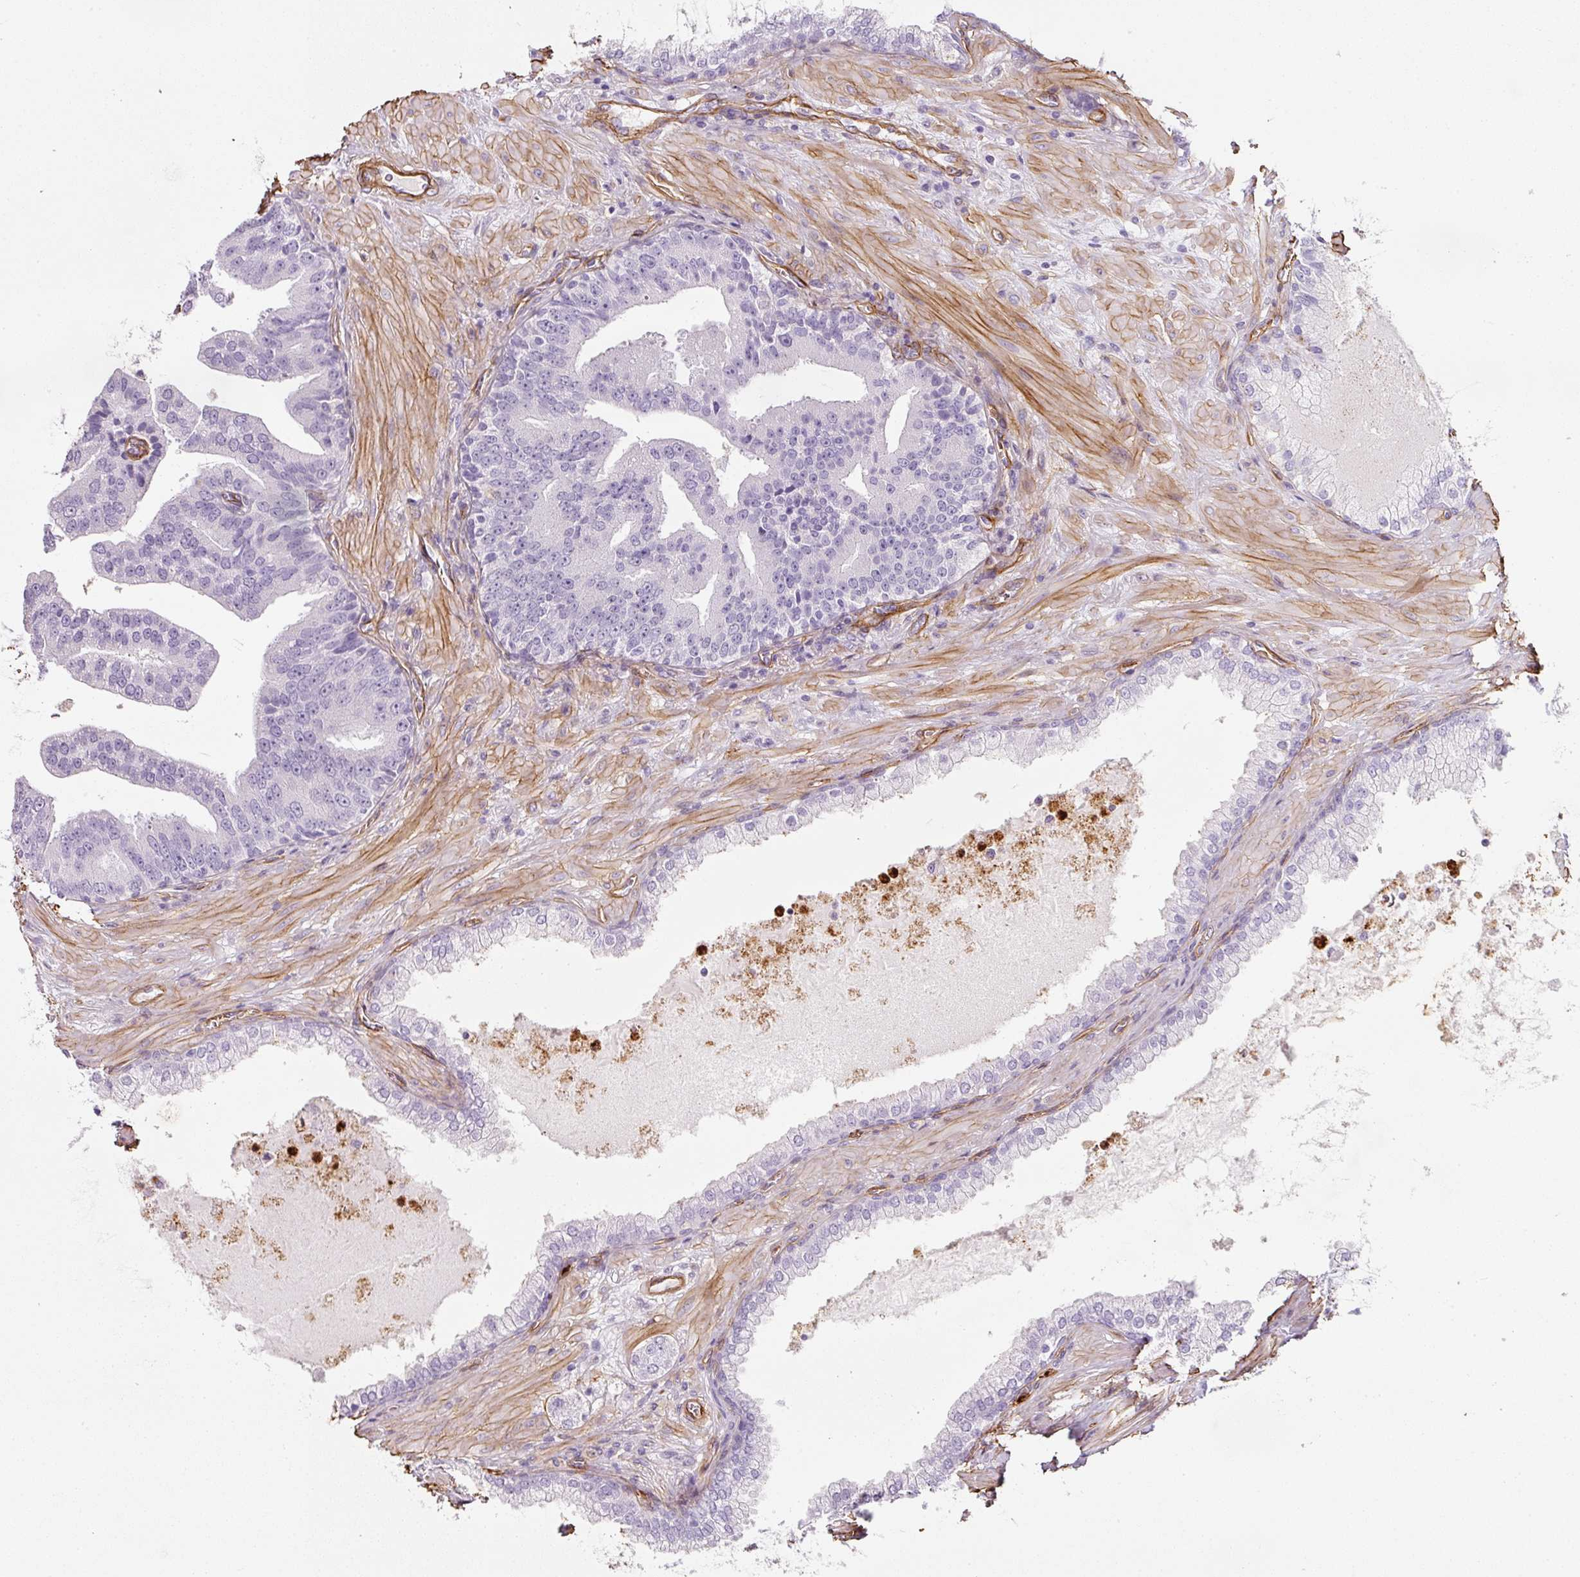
{"staining": {"intensity": "negative", "quantity": "none", "location": "none"}, "tissue": "prostate cancer", "cell_type": "Tumor cells", "image_type": "cancer", "snomed": [{"axis": "morphology", "description": "Adenocarcinoma, High grade"}, {"axis": "topography", "description": "Prostate"}], "caption": "Photomicrograph shows no significant protein expression in tumor cells of prostate cancer (high-grade adenocarcinoma).", "gene": "LOXL4", "patient": {"sex": "male", "age": 55}}